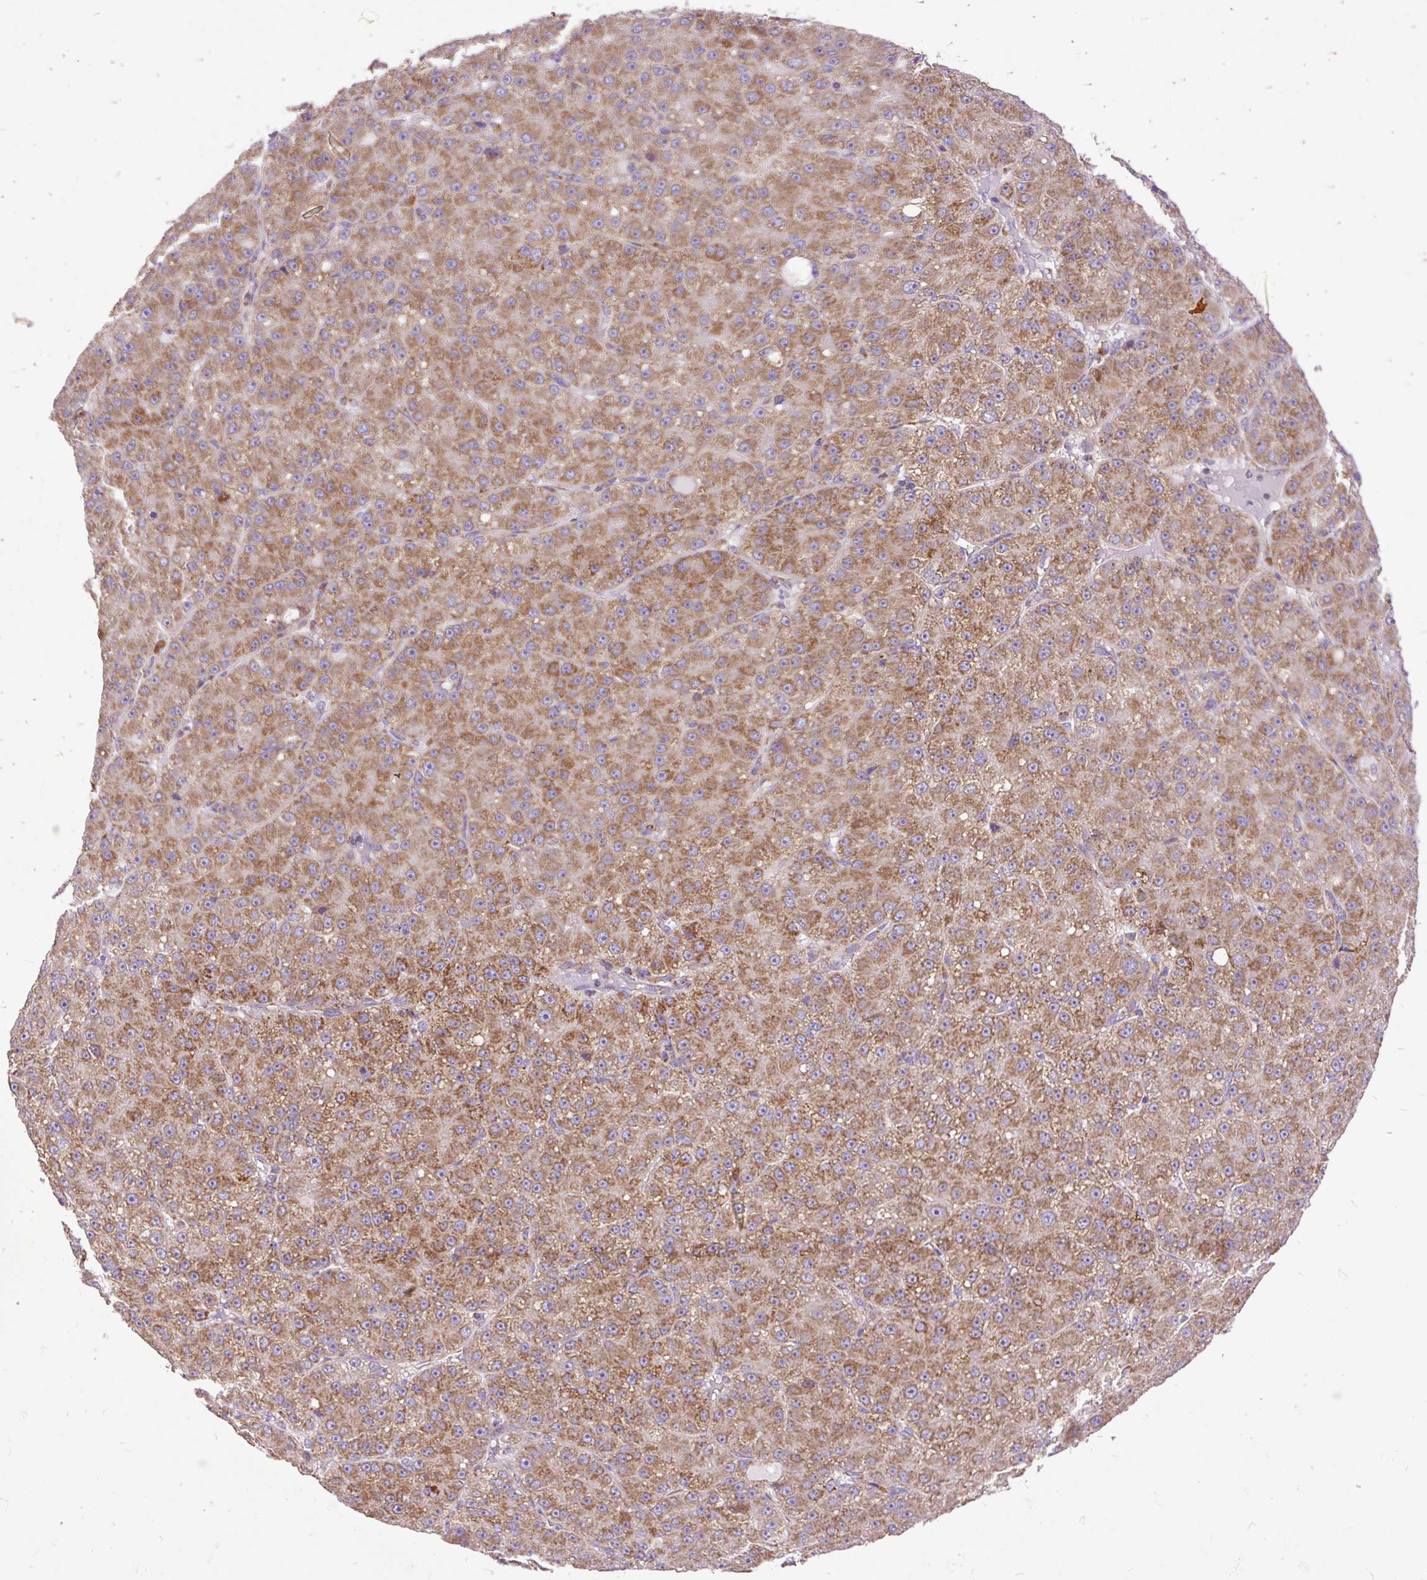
{"staining": {"intensity": "moderate", "quantity": ">75%", "location": "cytoplasmic/membranous"}, "tissue": "liver cancer", "cell_type": "Tumor cells", "image_type": "cancer", "snomed": [{"axis": "morphology", "description": "Carcinoma, Hepatocellular, NOS"}, {"axis": "topography", "description": "Liver"}], "caption": "Approximately >75% of tumor cells in human liver cancer display moderate cytoplasmic/membranous protein staining as visualized by brown immunohistochemical staining.", "gene": "TOMM40", "patient": {"sex": "male", "age": 67}}